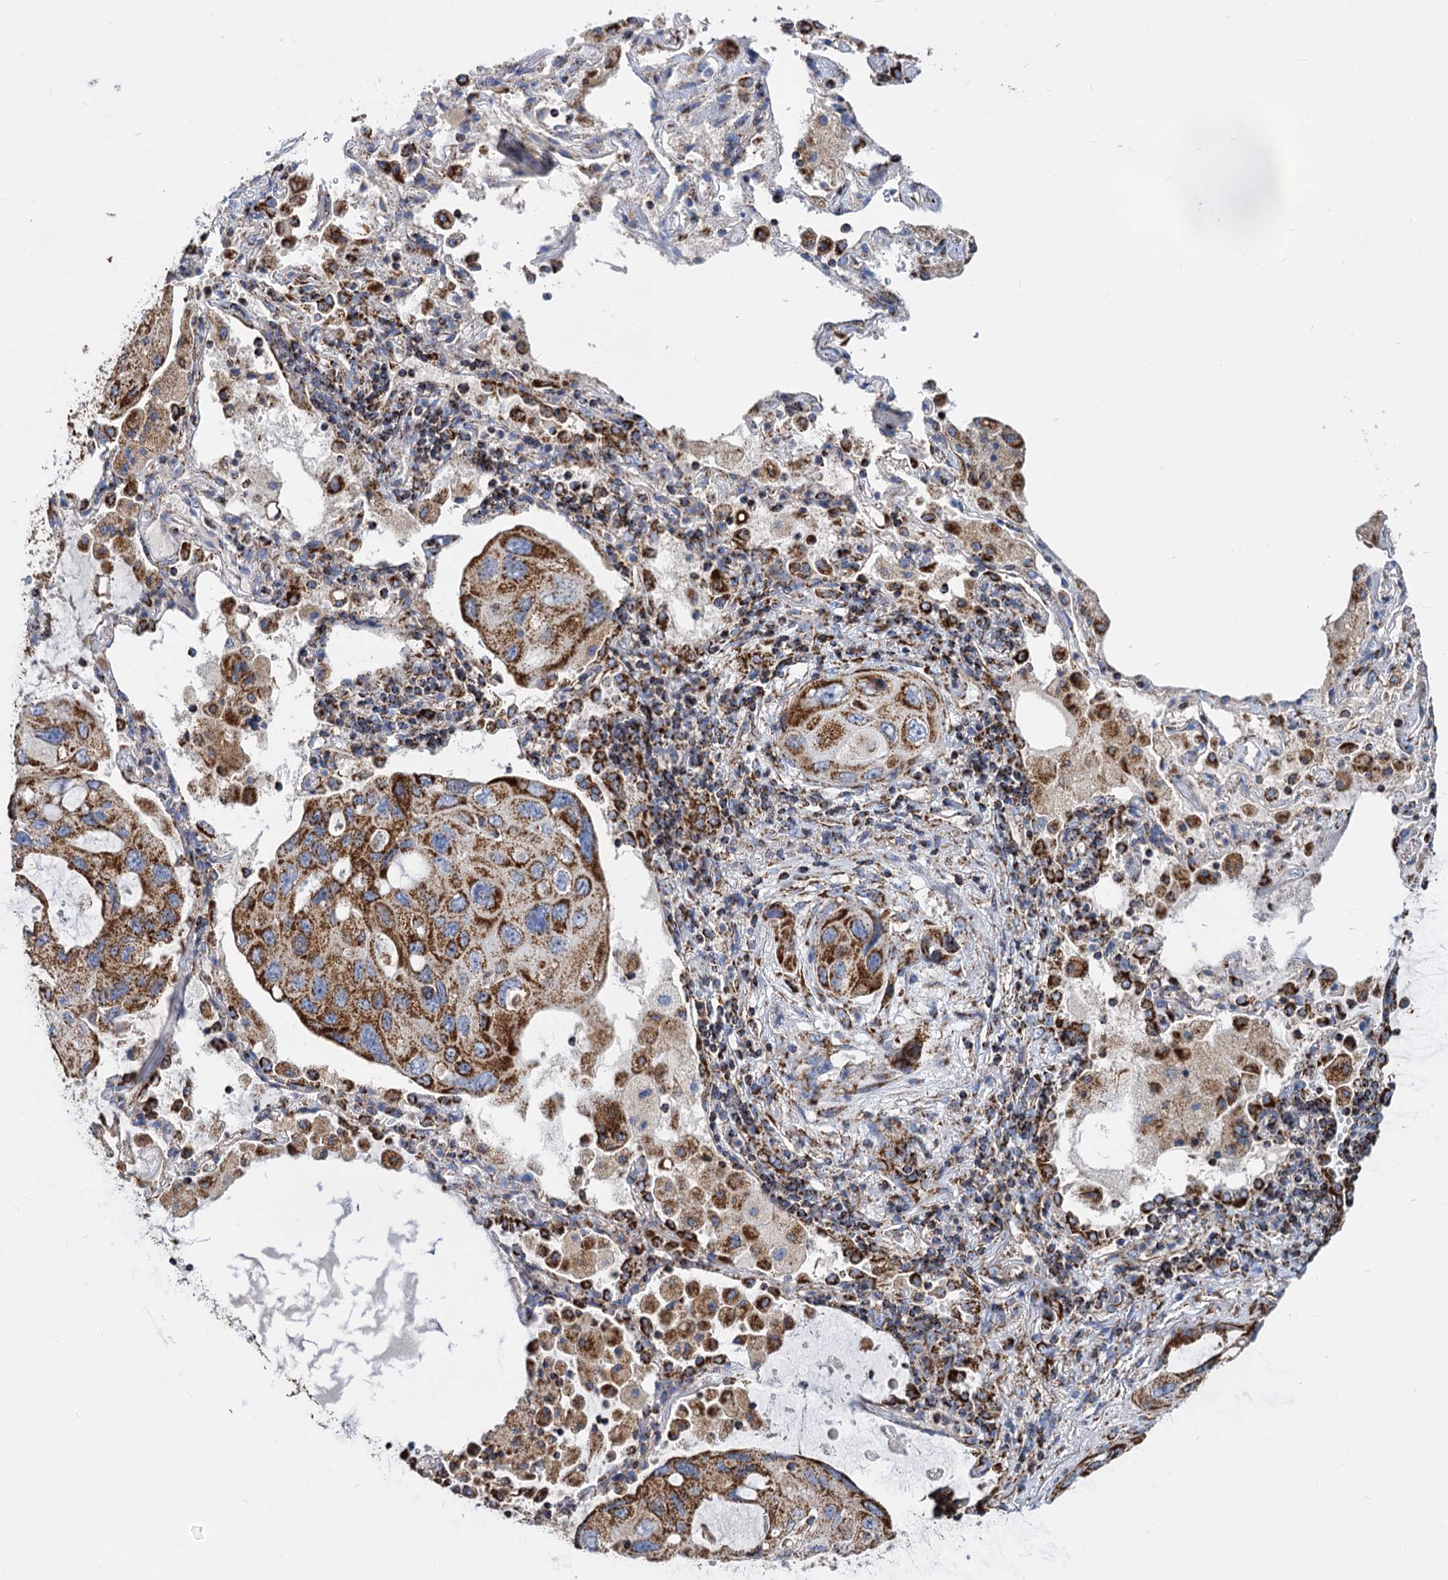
{"staining": {"intensity": "strong", "quantity": ">75%", "location": "cytoplasmic/membranous"}, "tissue": "lung cancer", "cell_type": "Tumor cells", "image_type": "cancer", "snomed": [{"axis": "morphology", "description": "Squamous cell carcinoma, NOS"}, {"axis": "topography", "description": "Lung"}], "caption": "A high amount of strong cytoplasmic/membranous staining is seen in approximately >75% of tumor cells in squamous cell carcinoma (lung) tissue.", "gene": "TIMM10", "patient": {"sex": "female", "age": 73}}